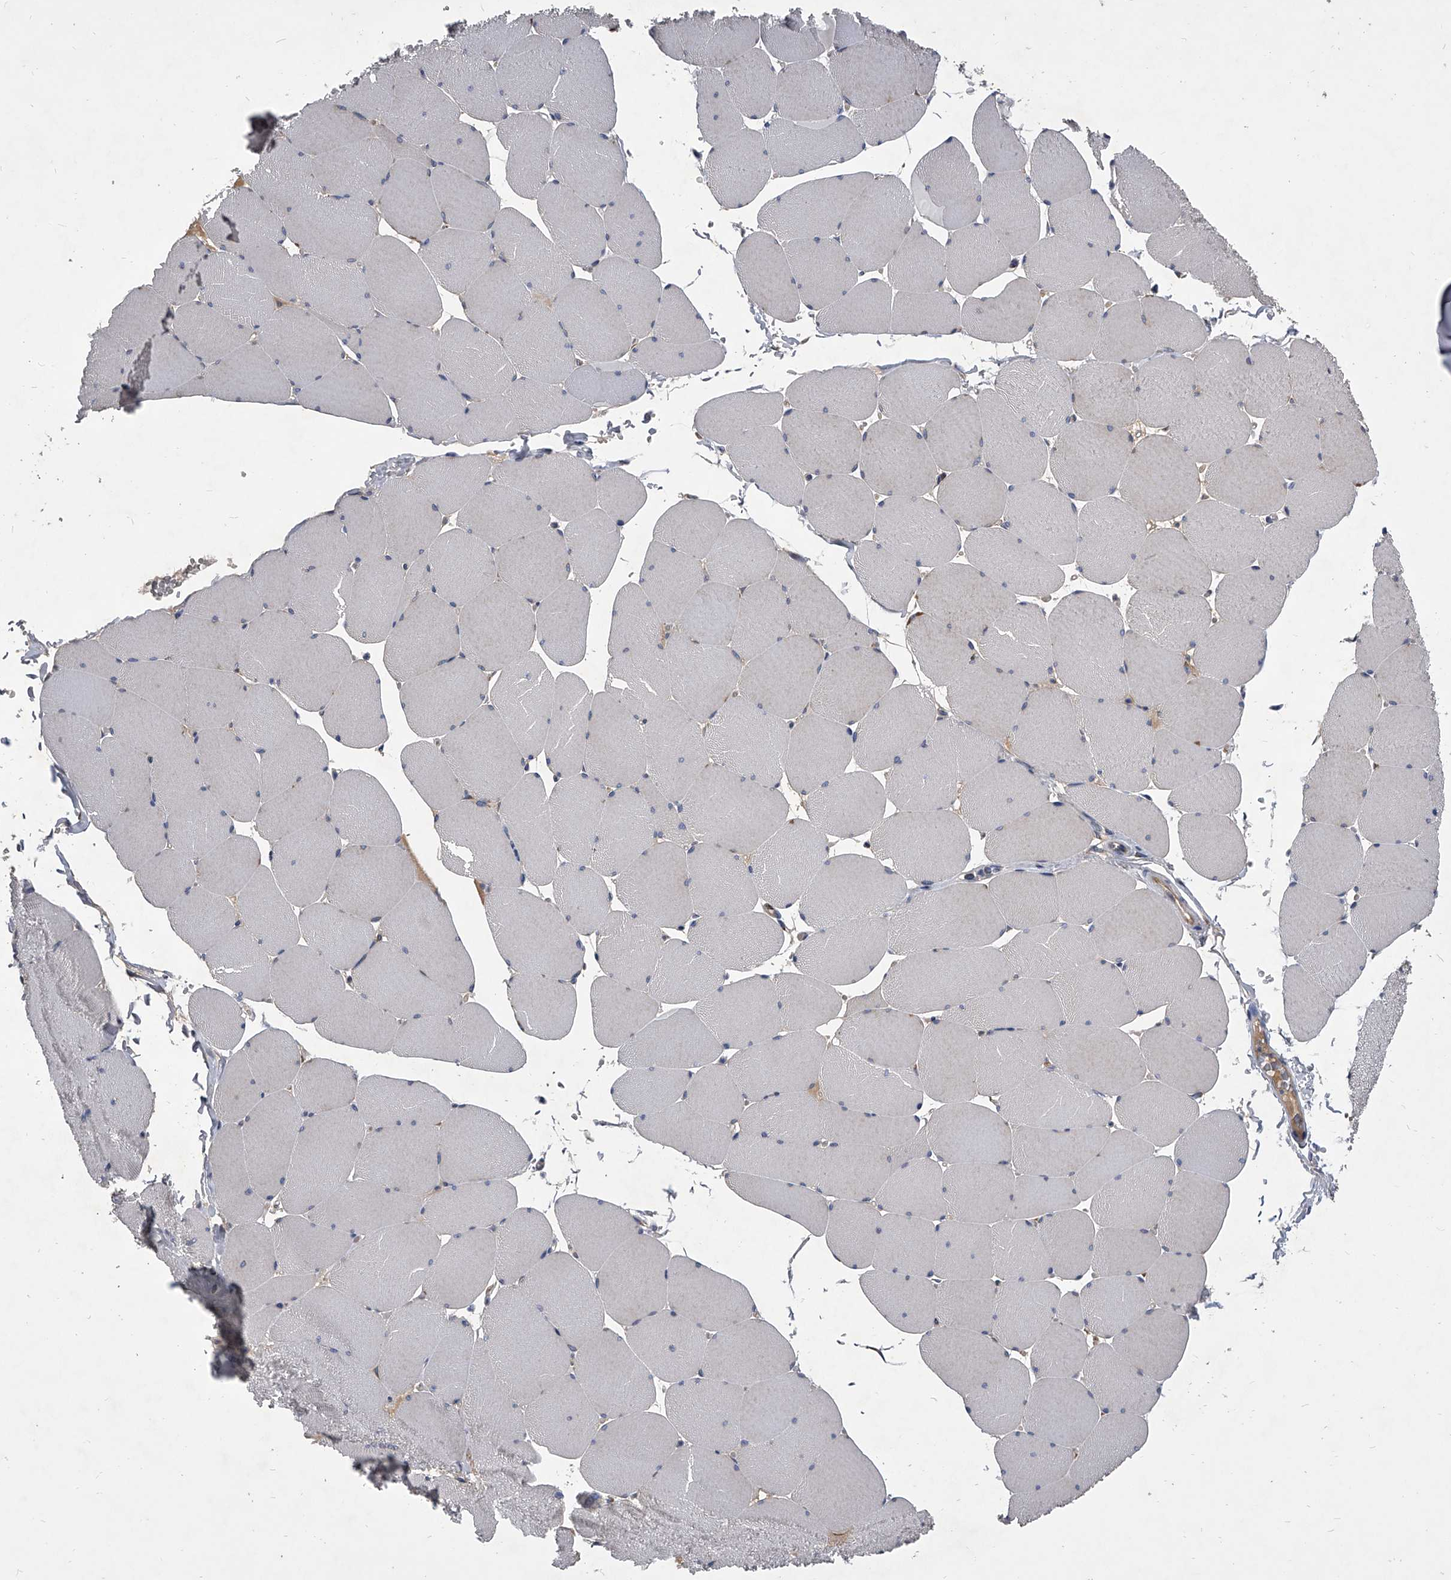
{"staining": {"intensity": "negative", "quantity": "none", "location": "none"}, "tissue": "skeletal muscle", "cell_type": "Myocytes", "image_type": "normal", "snomed": [{"axis": "morphology", "description": "Normal tissue, NOS"}, {"axis": "topography", "description": "Skeletal muscle"}, {"axis": "topography", "description": "Head-Neck"}], "caption": "Immunohistochemistry (IHC) photomicrograph of normal skeletal muscle: skeletal muscle stained with DAB (3,3'-diaminobenzidine) shows no significant protein expression in myocytes.", "gene": "CCR4", "patient": {"sex": "male", "age": 66}}